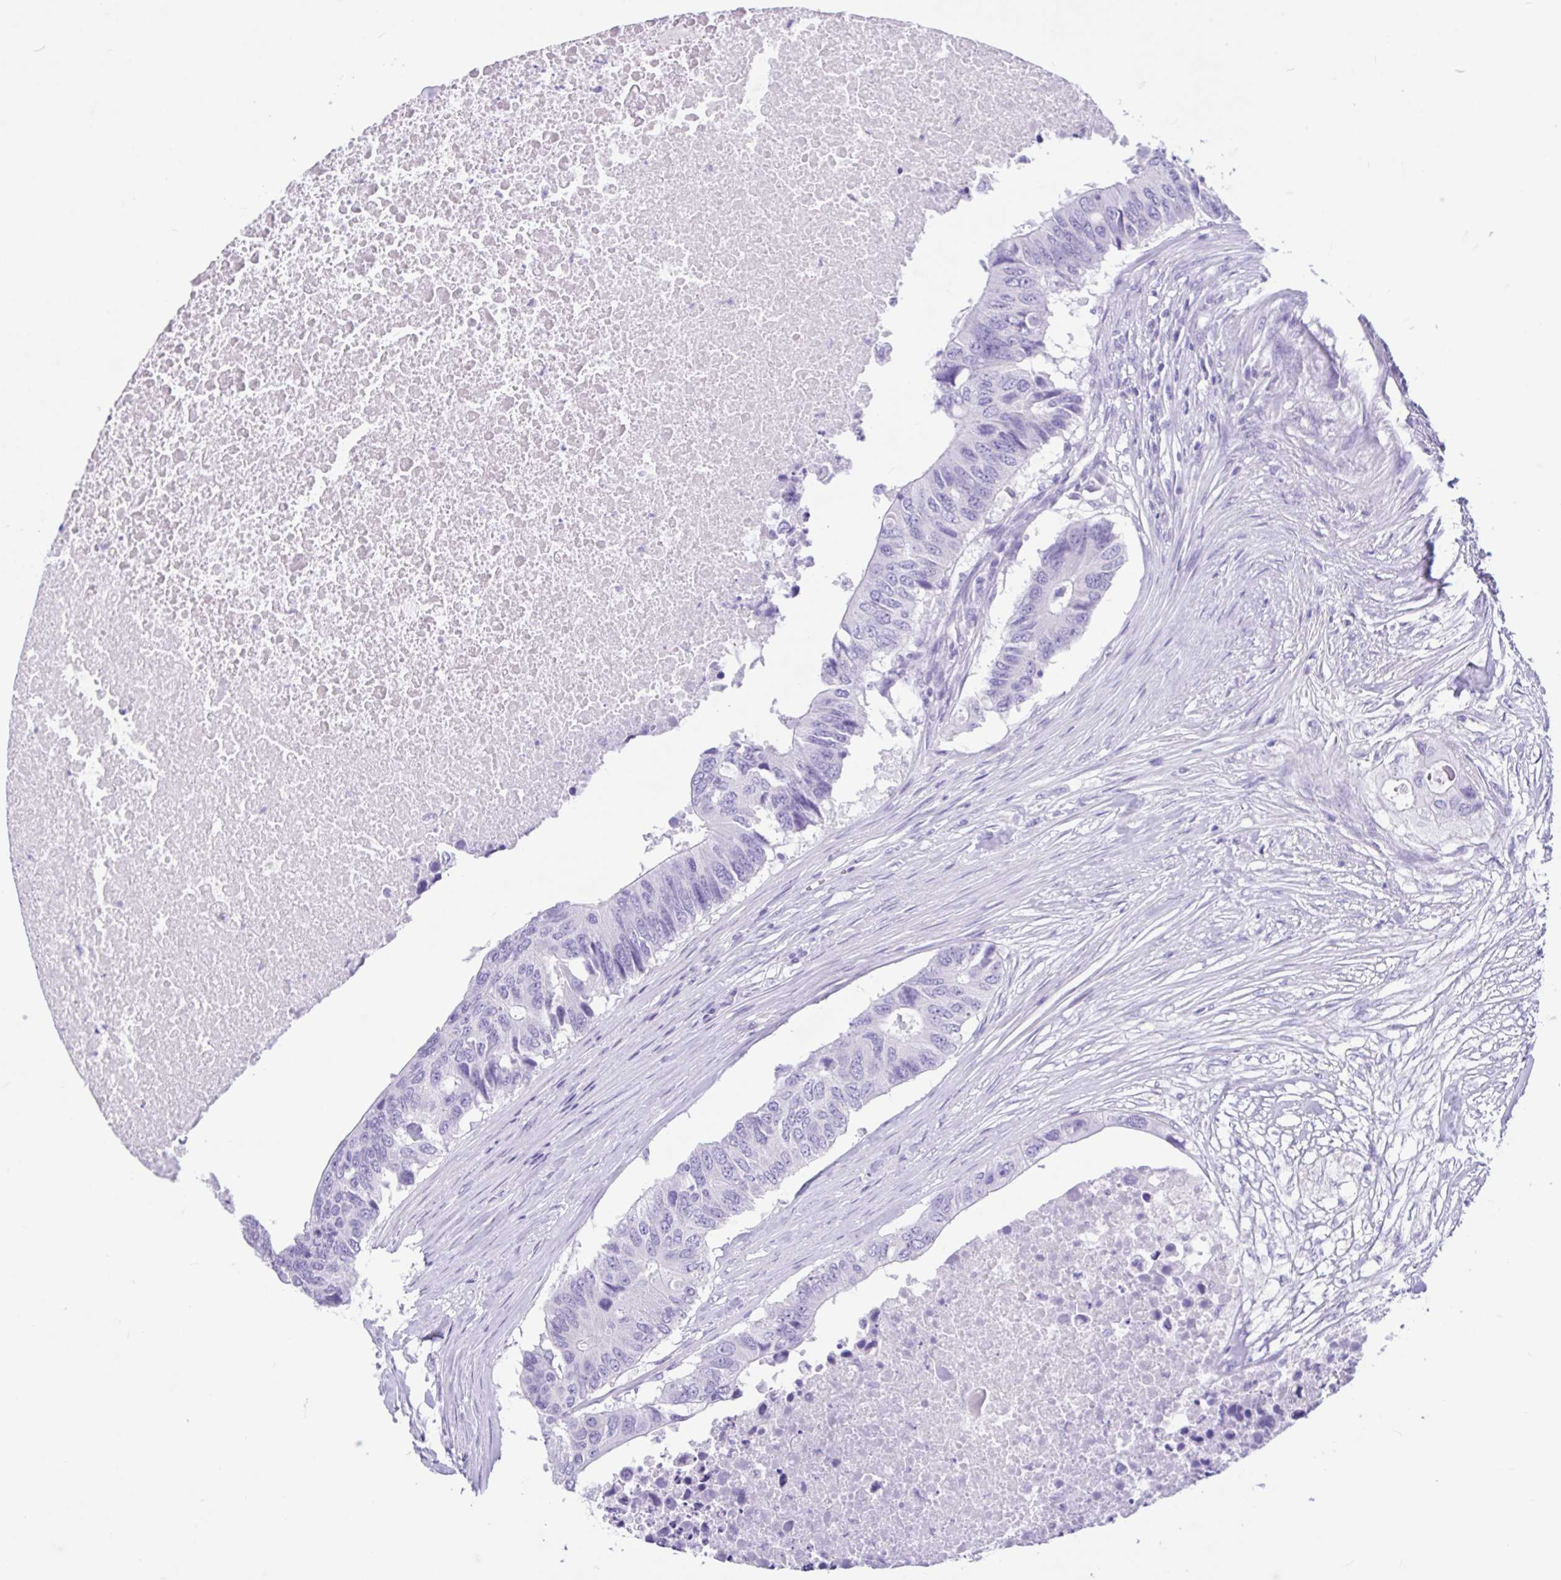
{"staining": {"intensity": "negative", "quantity": "none", "location": "none"}, "tissue": "colorectal cancer", "cell_type": "Tumor cells", "image_type": "cancer", "snomed": [{"axis": "morphology", "description": "Adenocarcinoma, NOS"}, {"axis": "topography", "description": "Colon"}], "caption": "Human colorectal adenocarcinoma stained for a protein using immunohistochemistry exhibits no positivity in tumor cells.", "gene": "OR4N4", "patient": {"sex": "male", "age": 71}}